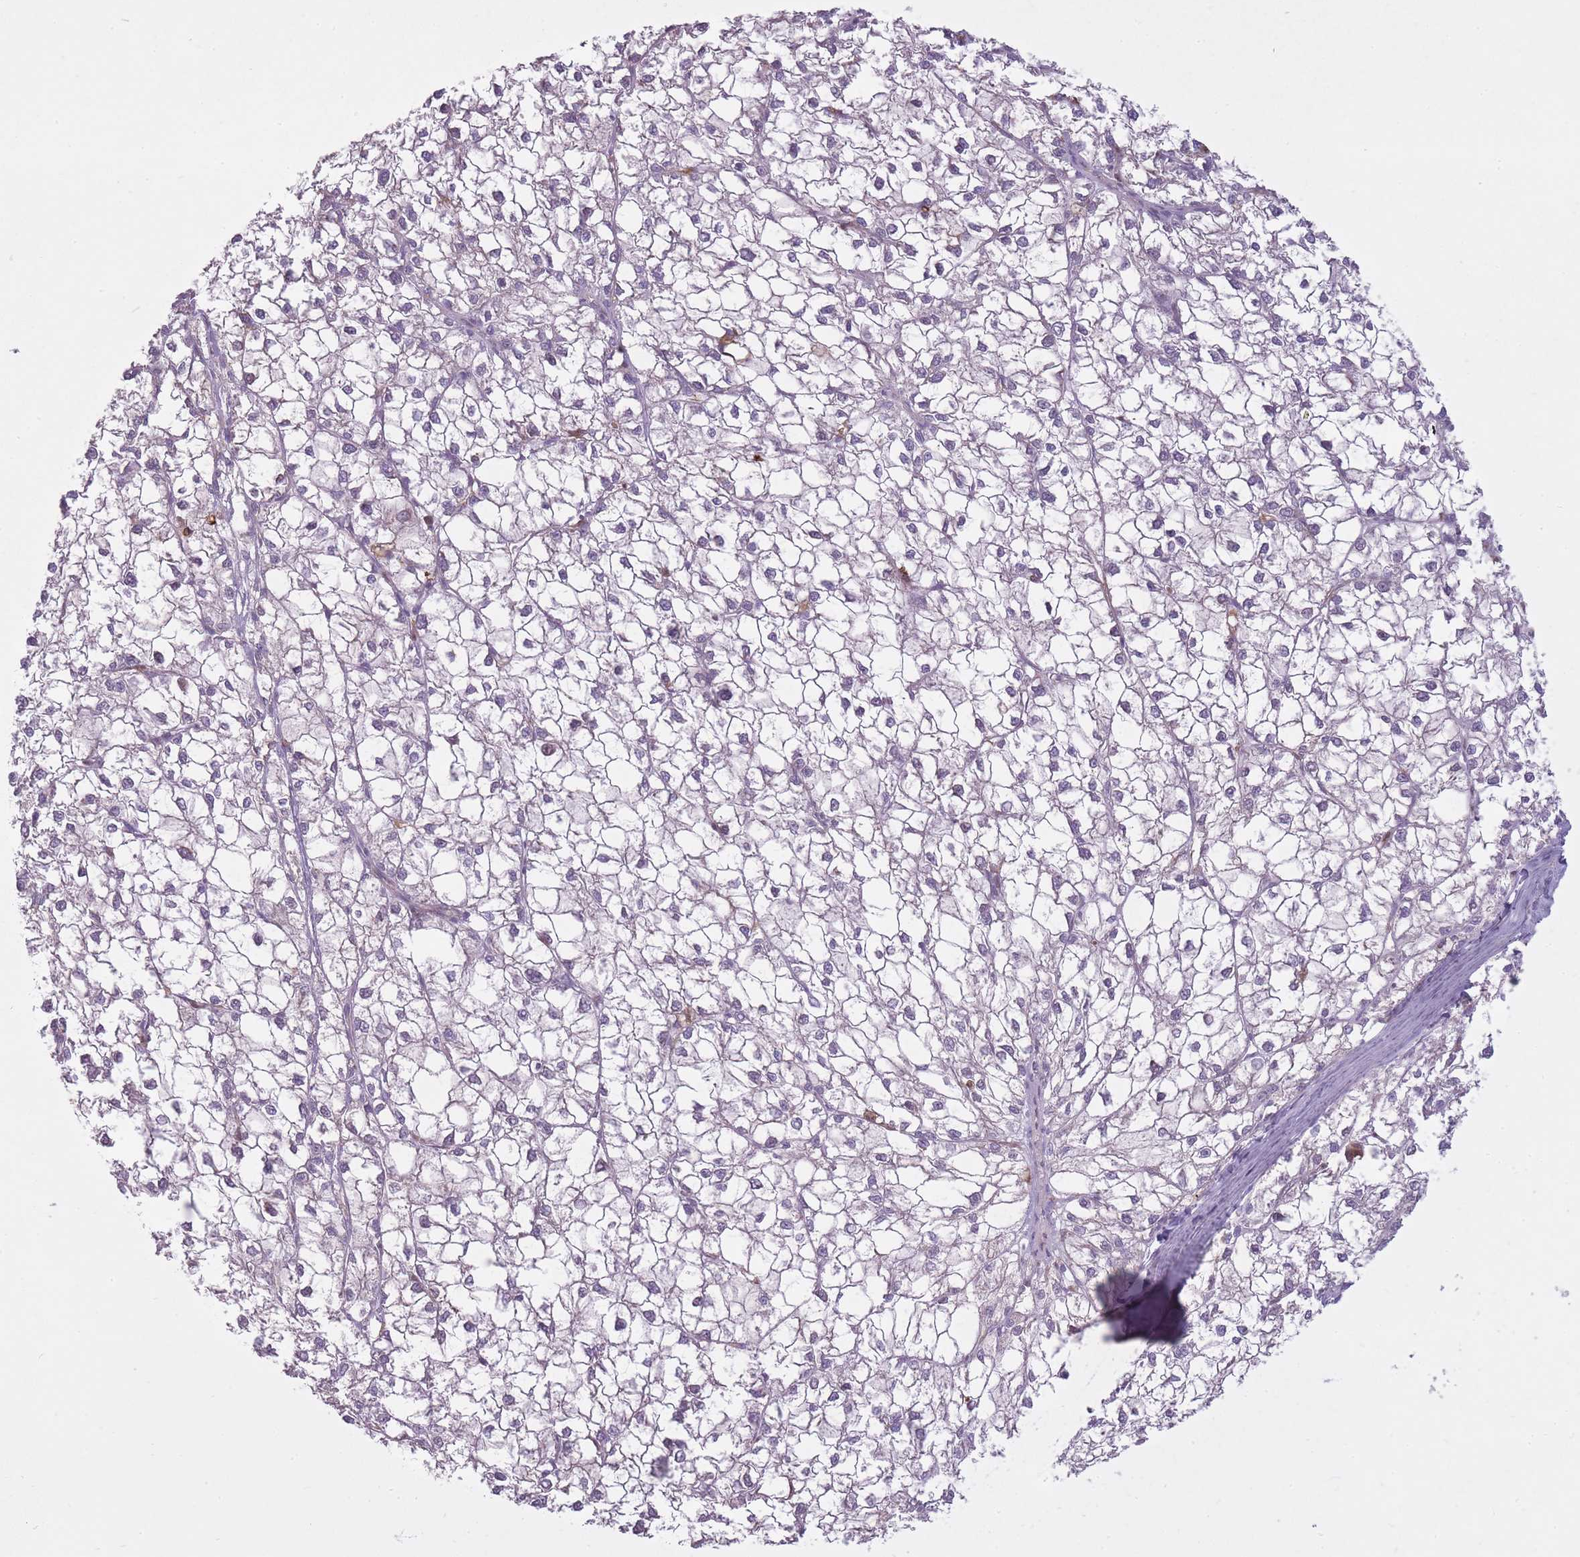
{"staining": {"intensity": "negative", "quantity": "none", "location": "none"}, "tissue": "liver cancer", "cell_type": "Tumor cells", "image_type": "cancer", "snomed": [{"axis": "morphology", "description": "Carcinoma, Hepatocellular, NOS"}, {"axis": "topography", "description": "Liver"}], "caption": "Hepatocellular carcinoma (liver) stained for a protein using immunohistochemistry (IHC) reveals no expression tumor cells.", "gene": "LGALS9", "patient": {"sex": "female", "age": 43}}